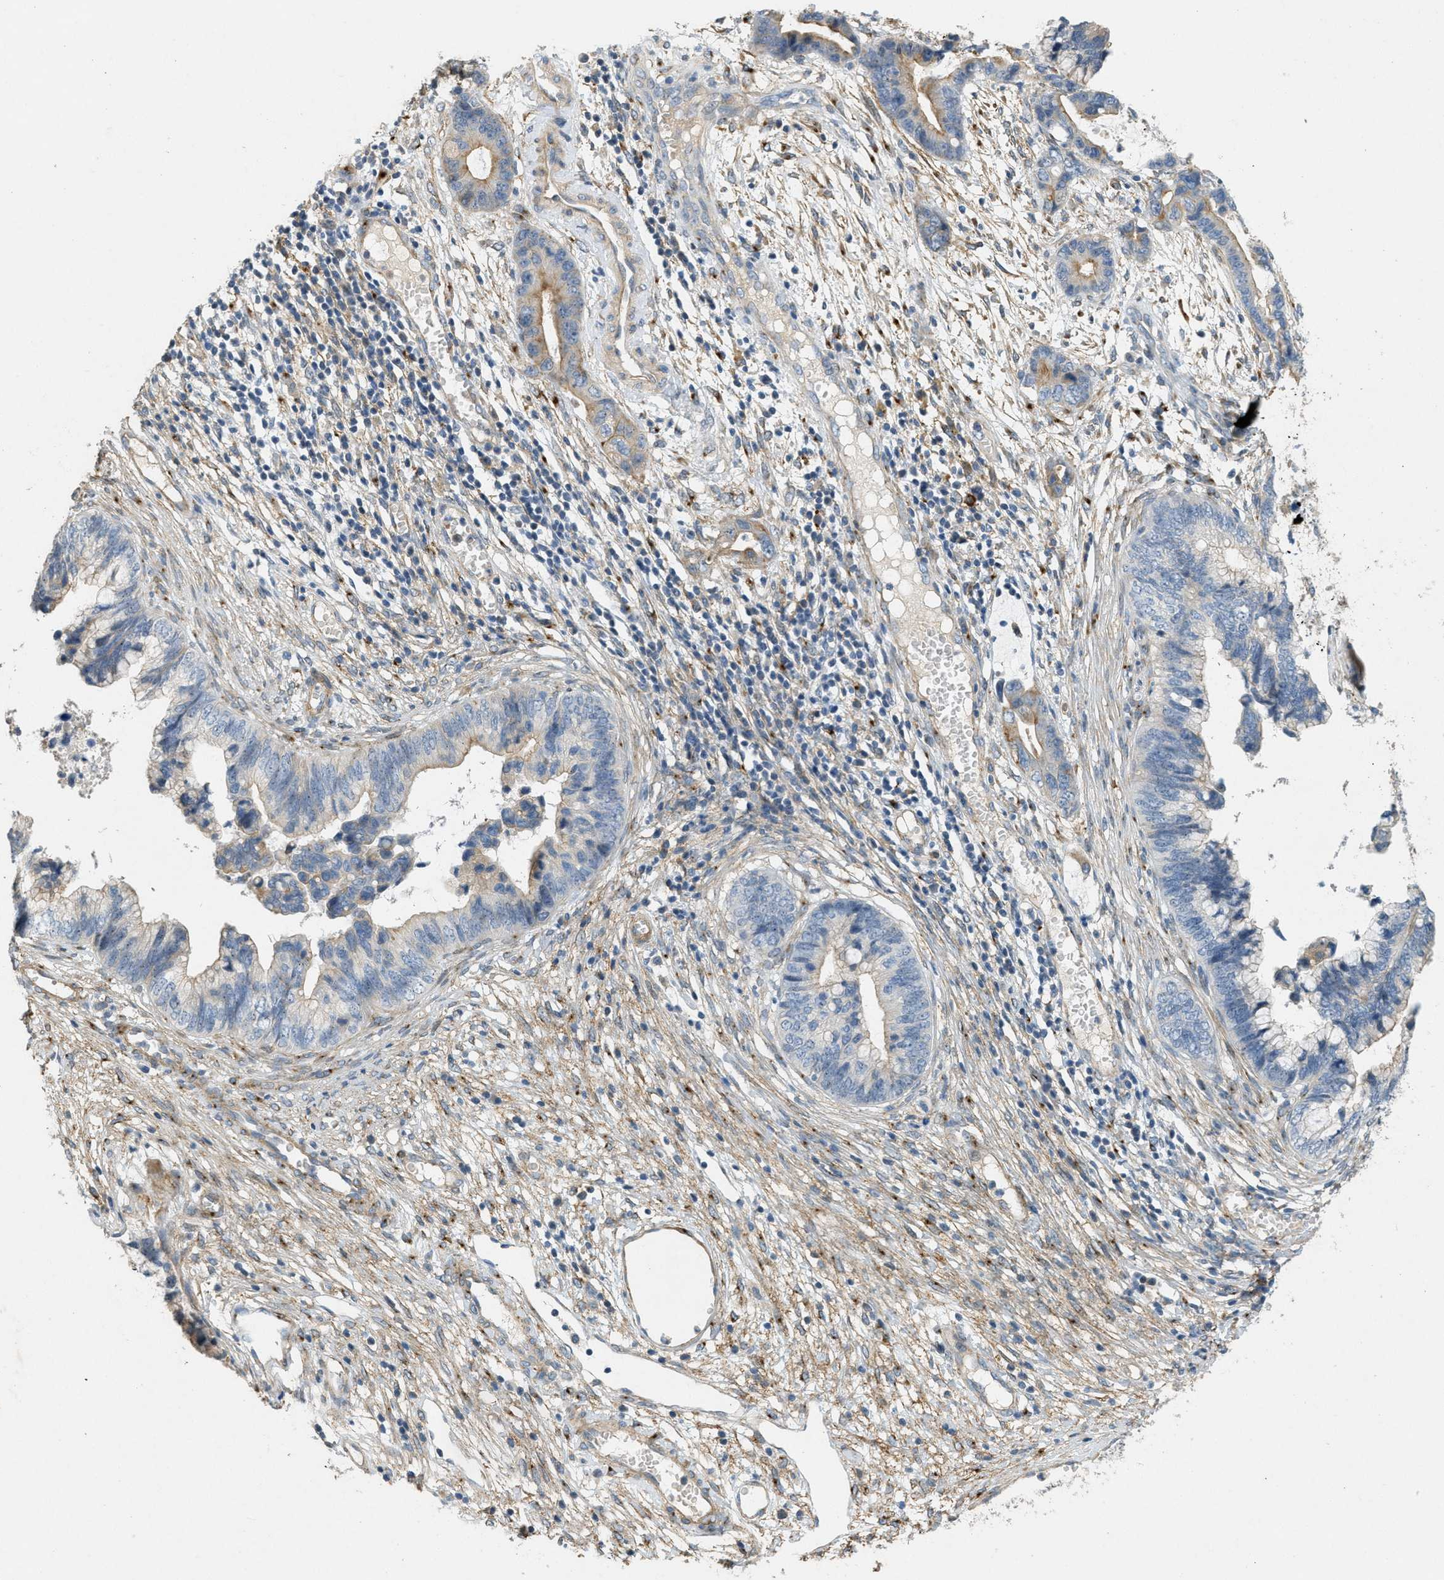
{"staining": {"intensity": "weak", "quantity": "<25%", "location": "cytoplasmic/membranous"}, "tissue": "cervical cancer", "cell_type": "Tumor cells", "image_type": "cancer", "snomed": [{"axis": "morphology", "description": "Adenocarcinoma, NOS"}, {"axis": "topography", "description": "Cervix"}], "caption": "High magnification brightfield microscopy of cervical cancer (adenocarcinoma) stained with DAB (brown) and counterstained with hematoxylin (blue): tumor cells show no significant staining. Brightfield microscopy of immunohistochemistry (IHC) stained with DAB (3,3'-diaminobenzidine) (brown) and hematoxylin (blue), captured at high magnification.", "gene": "ADCY5", "patient": {"sex": "female", "age": 44}}